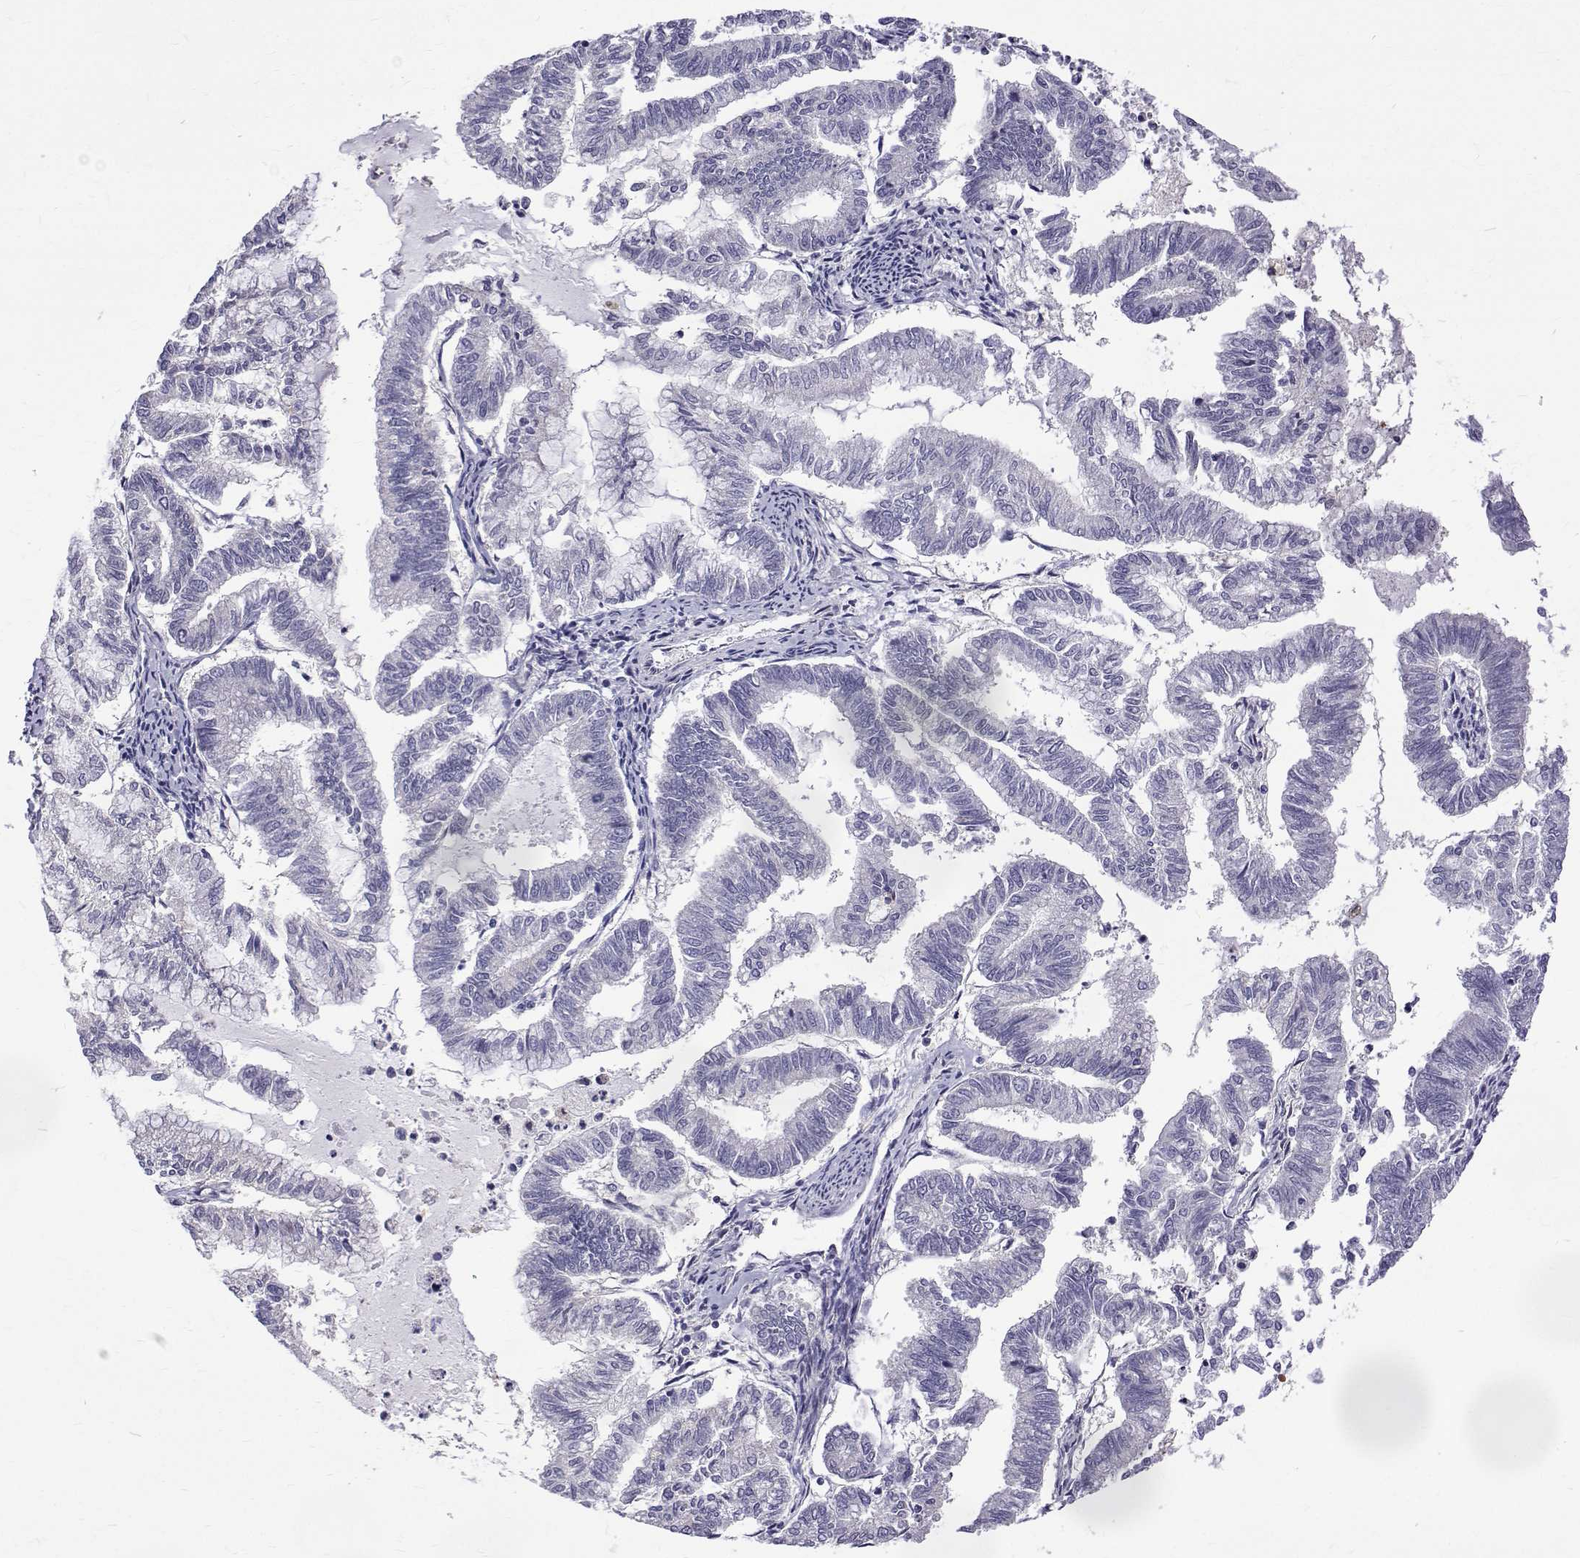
{"staining": {"intensity": "negative", "quantity": "none", "location": "none"}, "tissue": "endometrial cancer", "cell_type": "Tumor cells", "image_type": "cancer", "snomed": [{"axis": "morphology", "description": "Adenocarcinoma, NOS"}, {"axis": "topography", "description": "Endometrium"}], "caption": "Tumor cells are negative for brown protein staining in adenocarcinoma (endometrial).", "gene": "PADI1", "patient": {"sex": "female", "age": 79}}